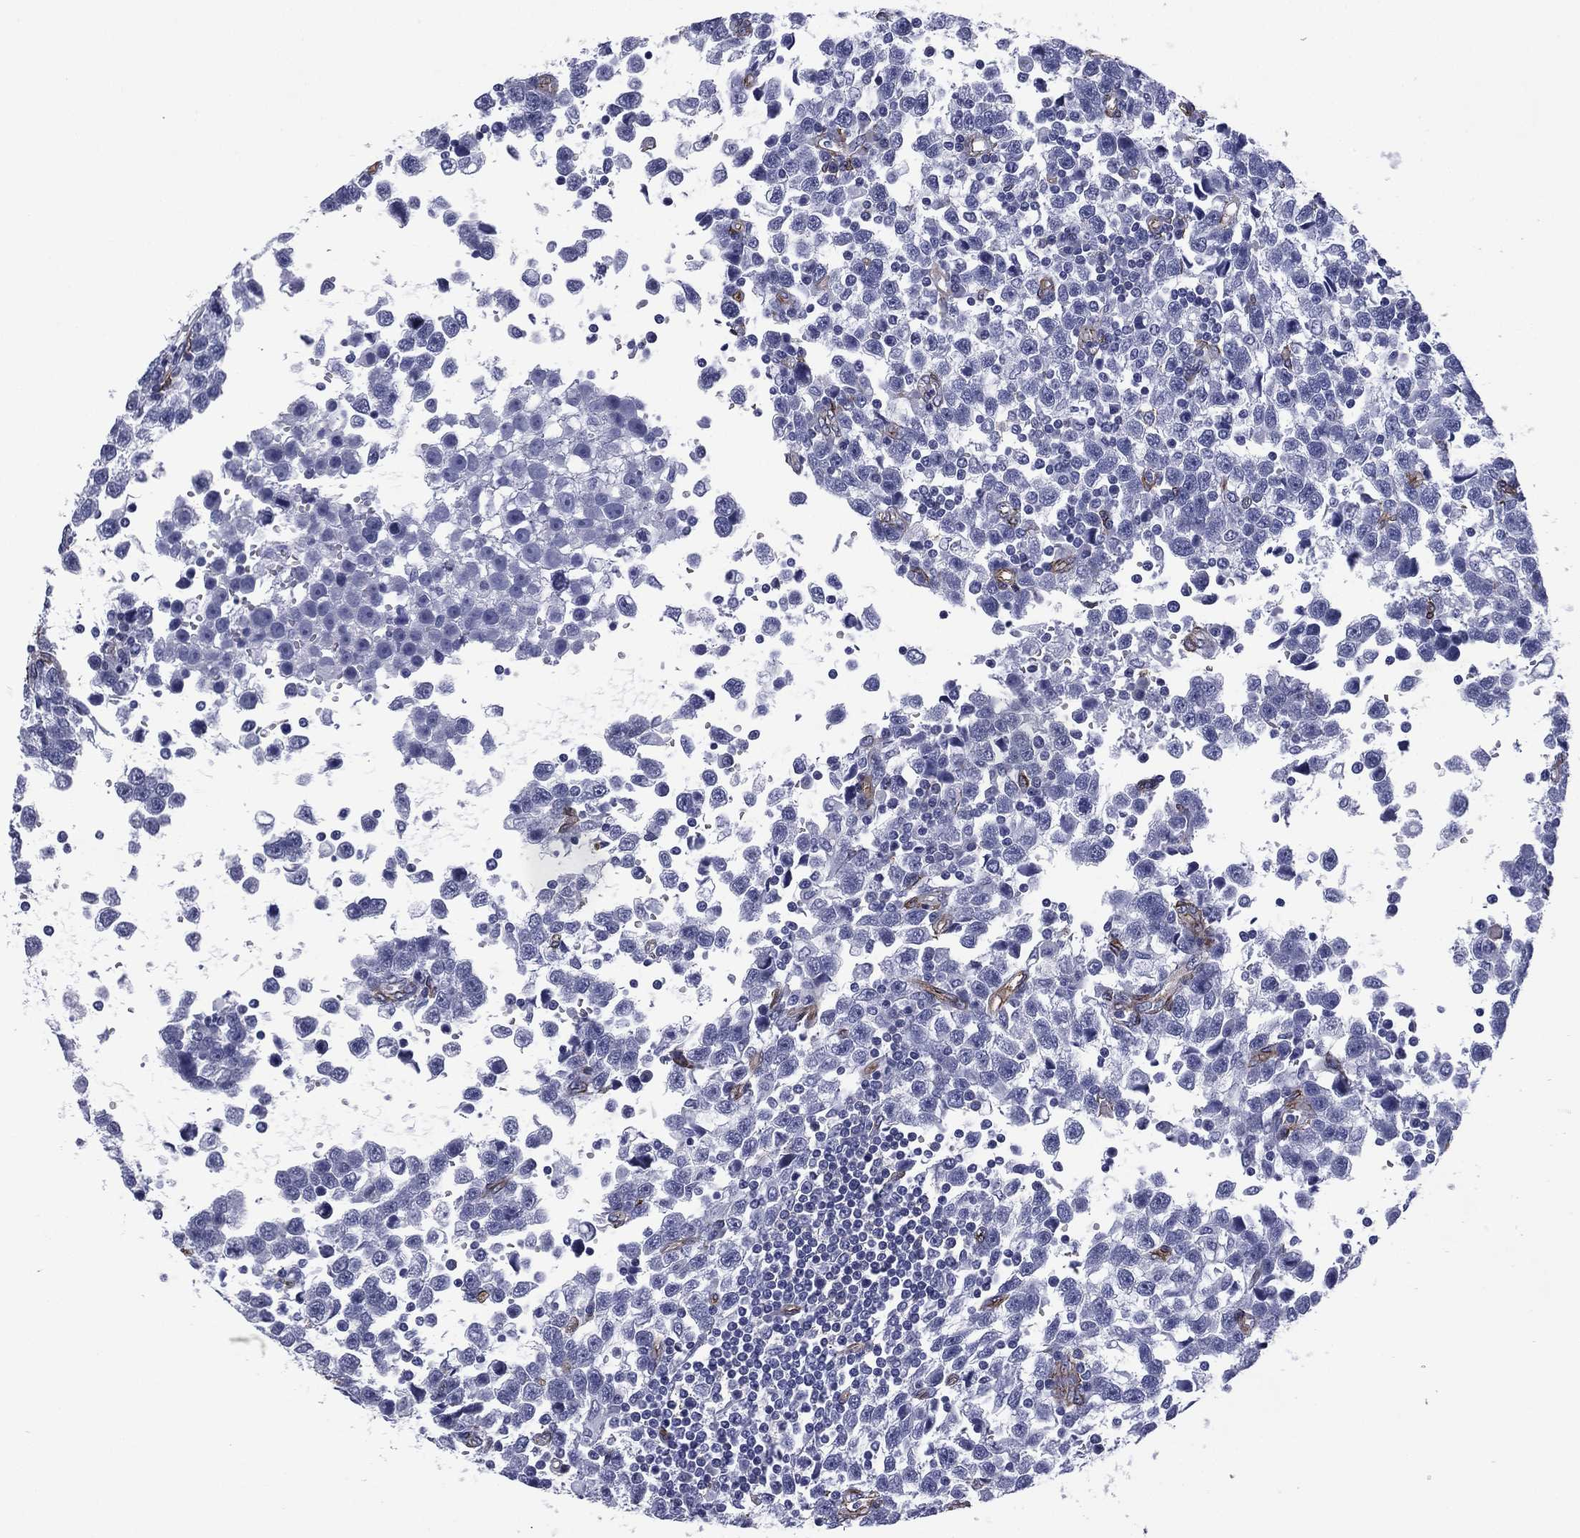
{"staining": {"intensity": "negative", "quantity": "none", "location": "none"}, "tissue": "testis cancer", "cell_type": "Tumor cells", "image_type": "cancer", "snomed": [{"axis": "morphology", "description": "Seminoma, NOS"}, {"axis": "topography", "description": "Testis"}], "caption": "IHC image of neoplastic tissue: human testis seminoma stained with DAB (3,3'-diaminobenzidine) demonstrates no significant protein expression in tumor cells.", "gene": "CAVIN3", "patient": {"sex": "male", "age": 34}}